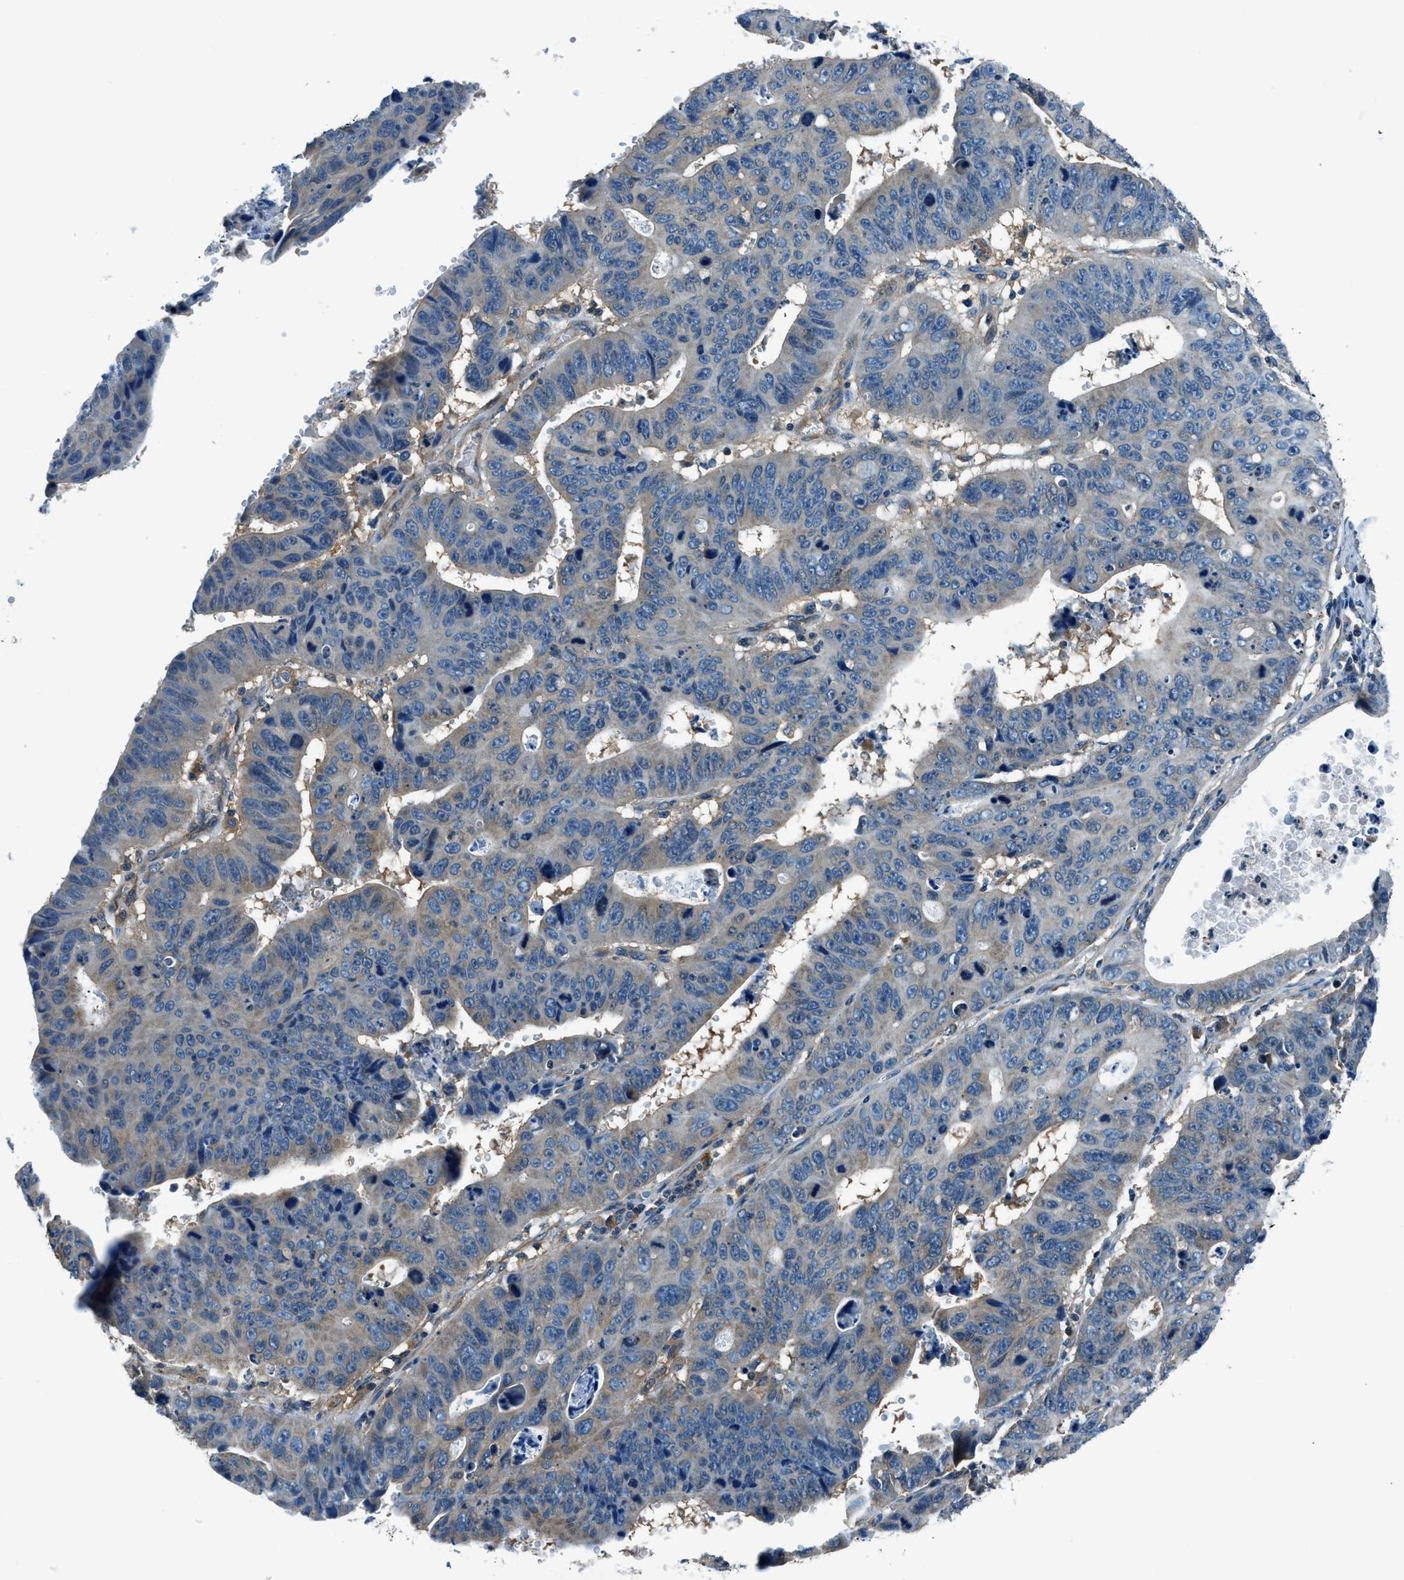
{"staining": {"intensity": "weak", "quantity": "25%-75%", "location": "cytoplasmic/membranous"}, "tissue": "stomach cancer", "cell_type": "Tumor cells", "image_type": "cancer", "snomed": [{"axis": "morphology", "description": "Adenocarcinoma, NOS"}, {"axis": "topography", "description": "Stomach"}], "caption": "IHC staining of stomach cancer, which shows low levels of weak cytoplasmic/membranous staining in approximately 25%-75% of tumor cells indicating weak cytoplasmic/membranous protein positivity. The staining was performed using DAB (3,3'-diaminobenzidine) (brown) for protein detection and nuclei were counterstained in hematoxylin (blue).", "gene": "SLC19A2", "patient": {"sex": "male", "age": 59}}